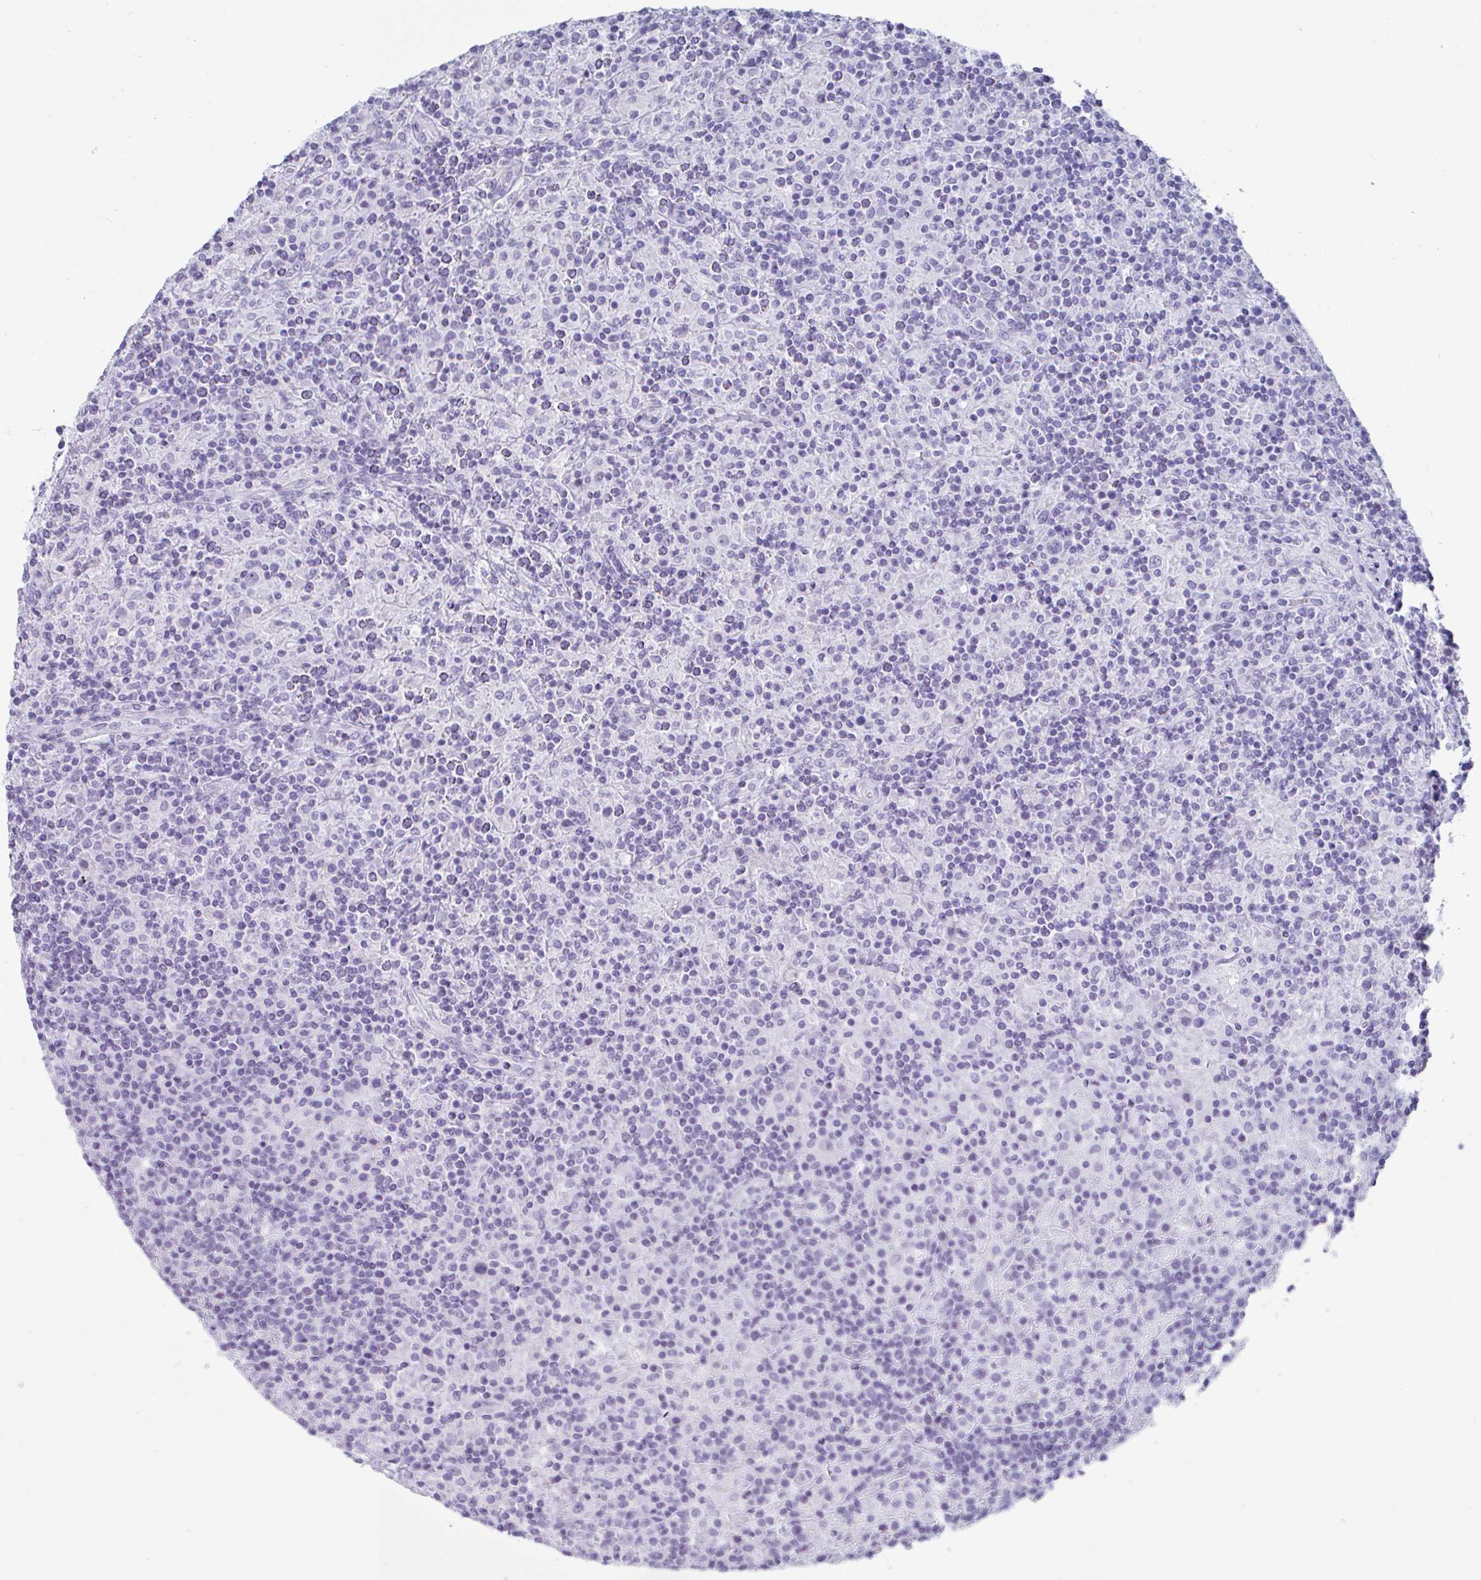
{"staining": {"intensity": "negative", "quantity": "none", "location": "none"}, "tissue": "lymphoma", "cell_type": "Tumor cells", "image_type": "cancer", "snomed": [{"axis": "morphology", "description": "Hodgkin's disease, NOS"}, {"axis": "topography", "description": "Lymph node"}], "caption": "This is a micrograph of immunohistochemistry staining of lymphoma, which shows no staining in tumor cells.", "gene": "CREG2", "patient": {"sex": "male", "age": 70}}